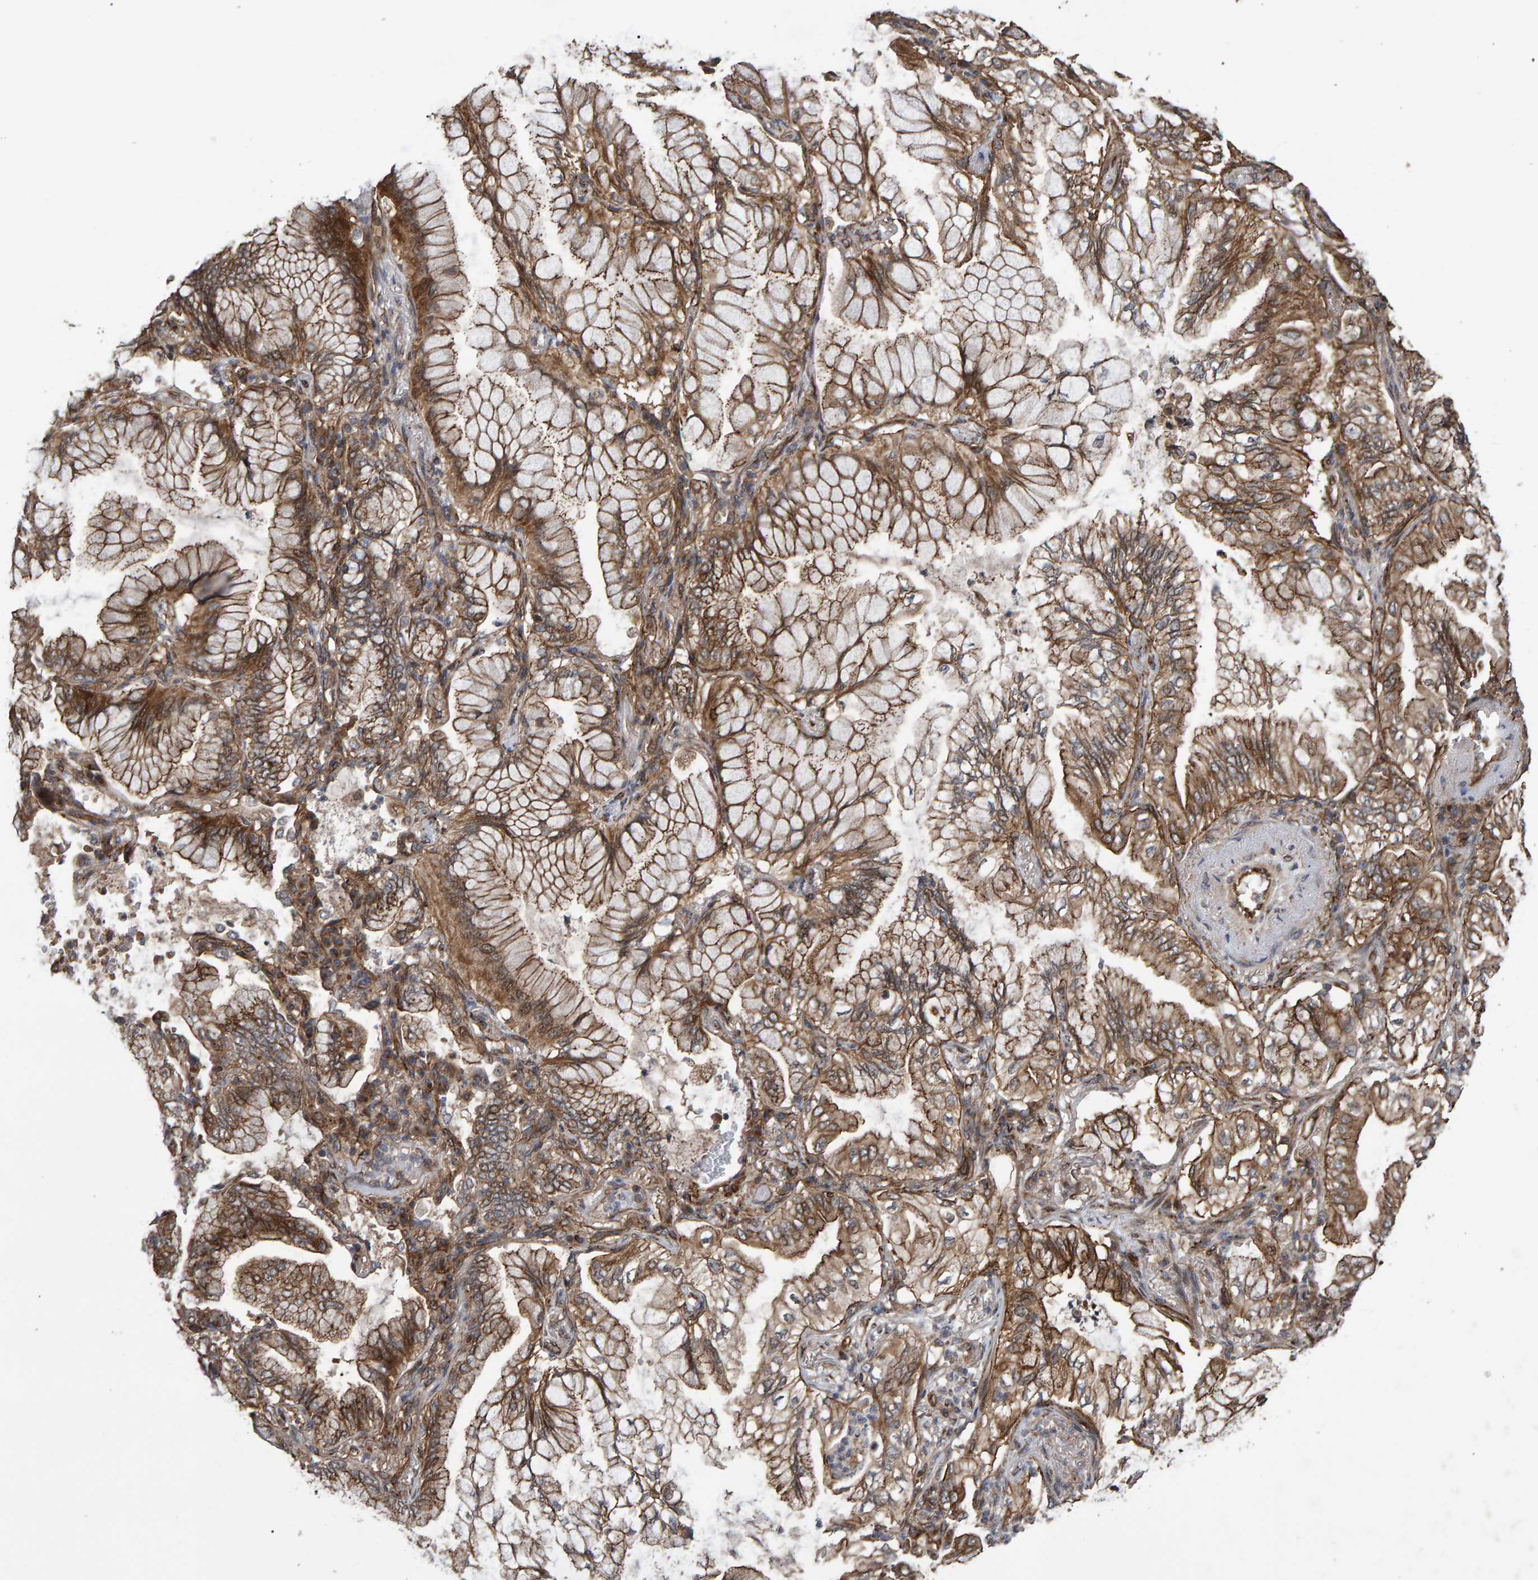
{"staining": {"intensity": "moderate", "quantity": ">75%", "location": "cytoplasmic/membranous"}, "tissue": "lung cancer", "cell_type": "Tumor cells", "image_type": "cancer", "snomed": [{"axis": "morphology", "description": "Adenocarcinoma, NOS"}, {"axis": "topography", "description": "Lung"}], "caption": "Protein staining displays moderate cytoplasmic/membranous expression in about >75% of tumor cells in adenocarcinoma (lung).", "gene": "TRIM68", "patient": {"sex": "female", "age": 70}}